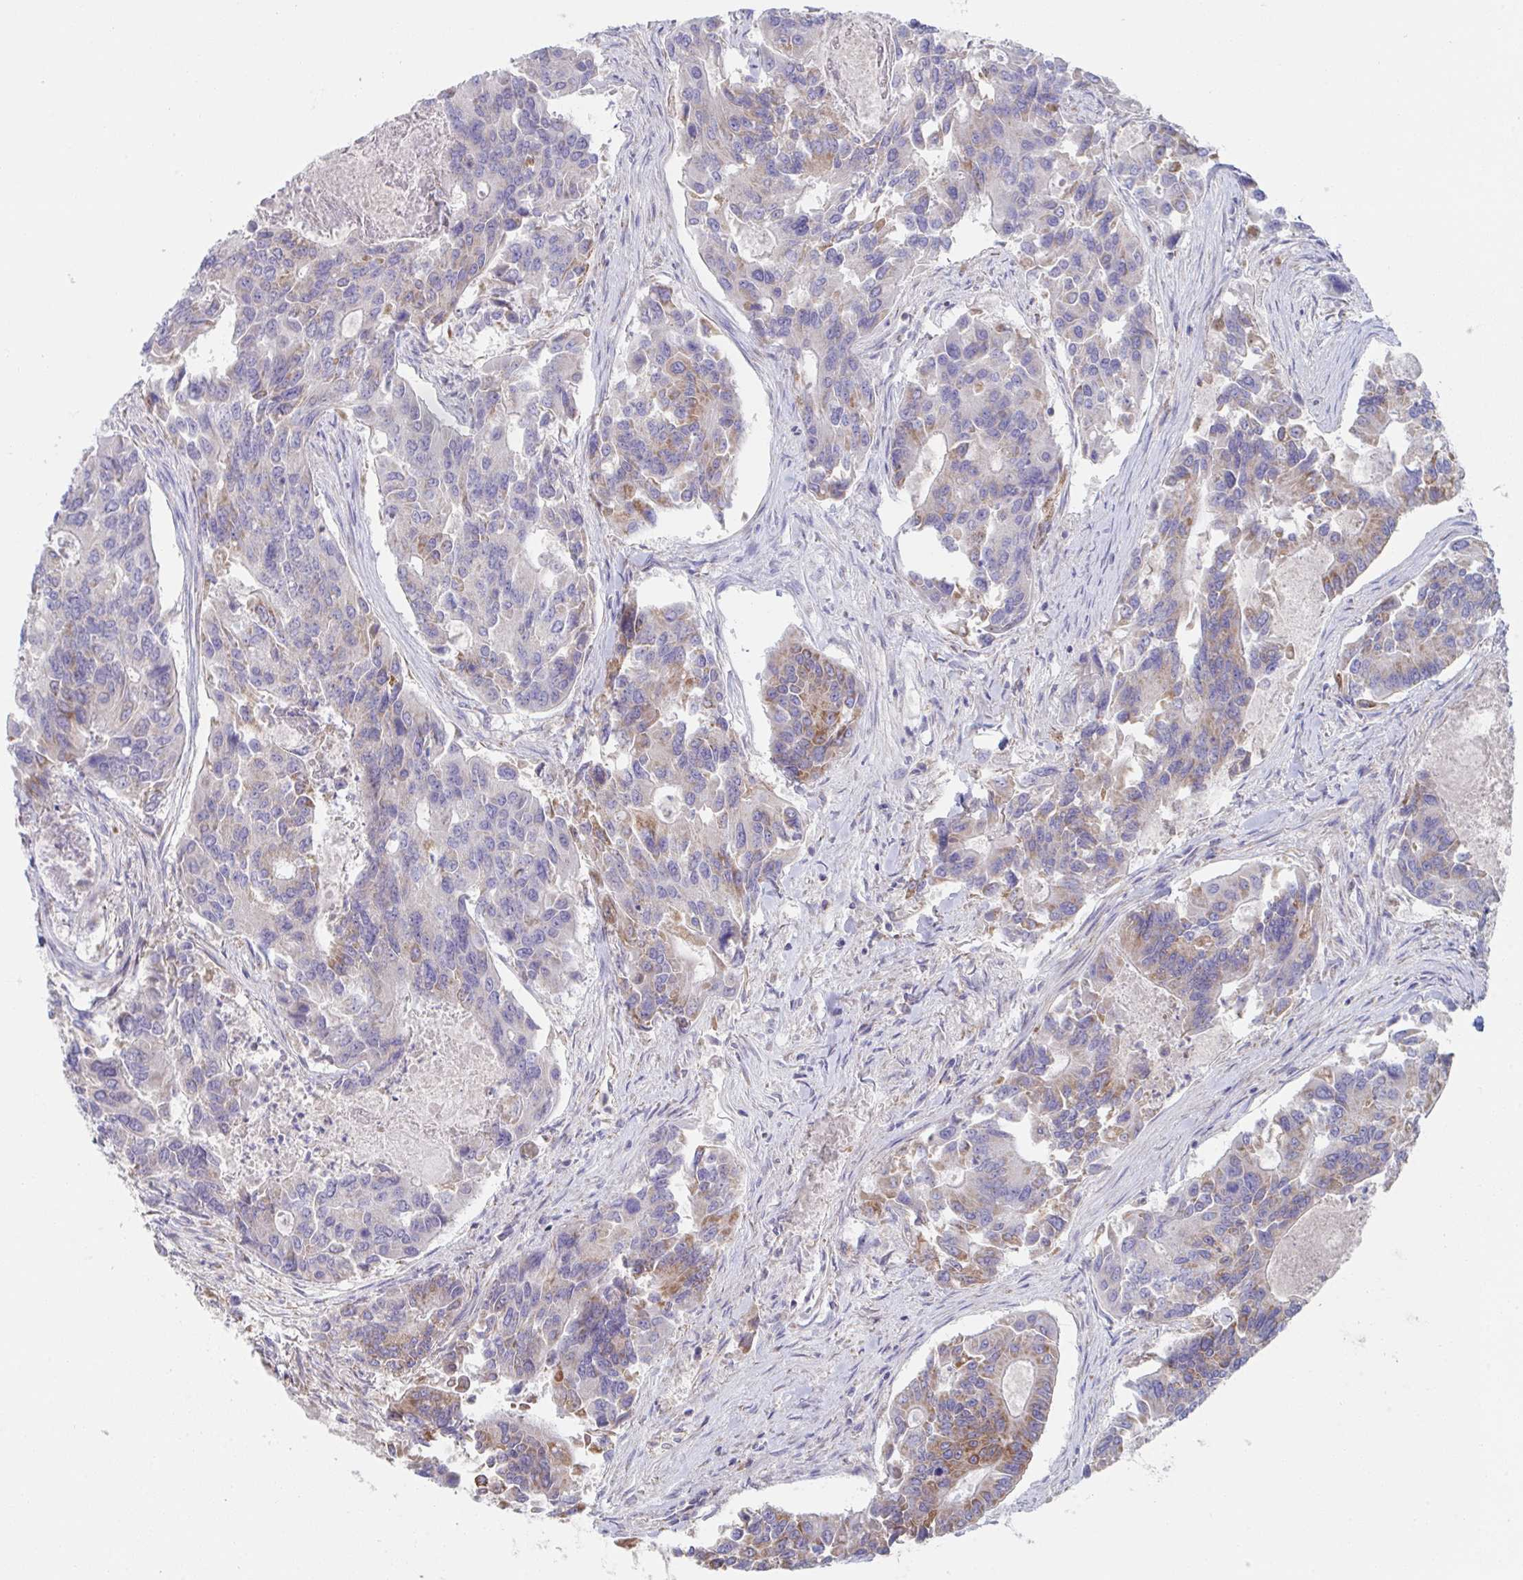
{"staining": {"intensity": "moderate", "quantity": "<25%", "location": "cytoplasmic/membranous"}, "tissue": "colorectal cancer", "cell_type": "Tumor cells", "image_type": "cancer", "snomed": [{"axis": "morphology", "description": "Adenocarcinoma, NOS"}, {"axis": "topography", "description": "Colon"}], "caption": "Immunohistochemistry (IHC) of human colorectal cancer reveals low levels of moderate cytoplasmic/membranous staining in about <25% of tumor cells.", "gene": "NDUFA7", "patient": {"sex": "female", "age": 67}}